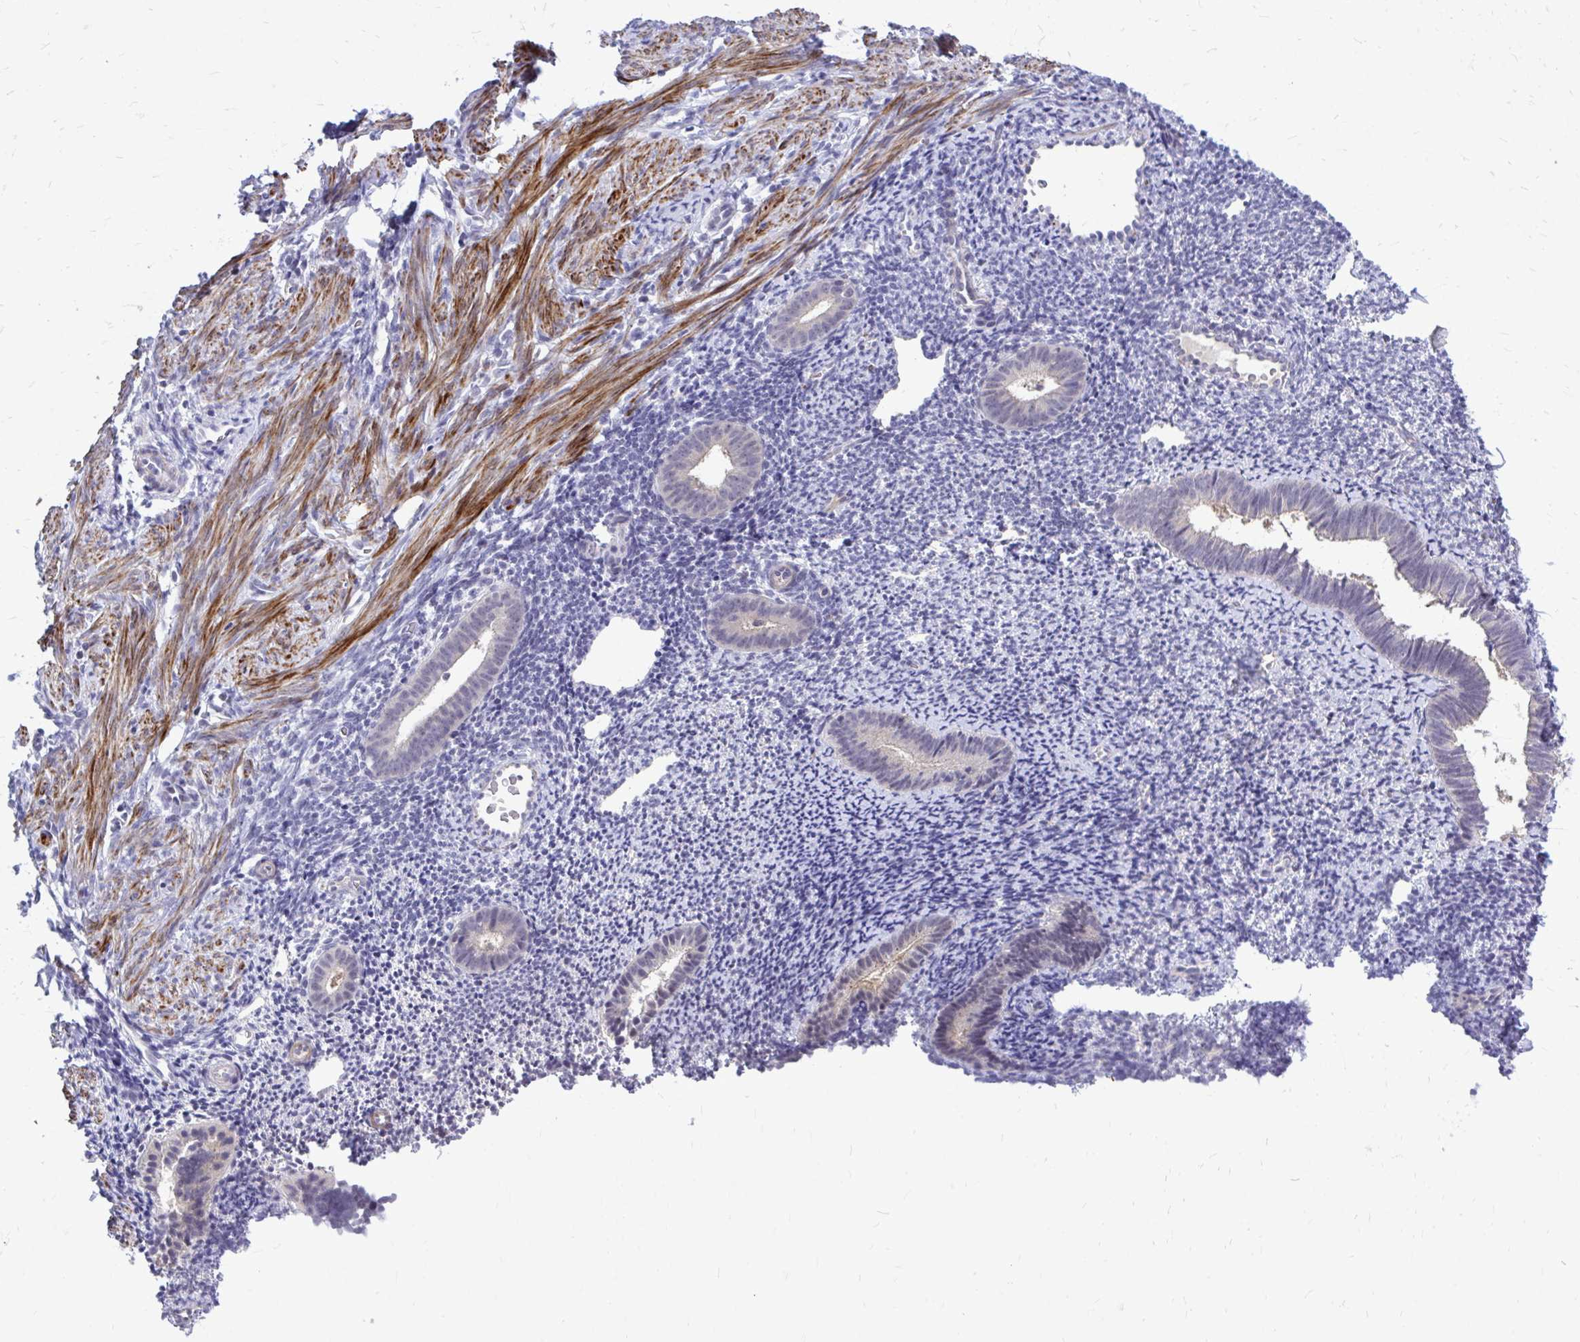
{"staining": {"intensity": "negative", "quantity": "none", "location": "none"}, "tissue": "endometrium", "cell_type": "Cells in endometrial stroma", "image_type": "normal", "snomed": [{"axis": "morphology", "description": "Normal tissue, NOS"}, {"axis": "topography", "description": "Endometrium"}], "caption": "This histopathology image is of normal endometrium stained with IHC to label a protein in brown with the nuclei are counter-stained blue. There is no positivity in cells in endometrial stroma. The staining is performed using DAB (3,3'-diaminobenzidine) brown chromogen with nuclei counter-stained in using hematoxylin.", "gene": "ZBTB25", "patient": {"sex": "female", "age": 39}}